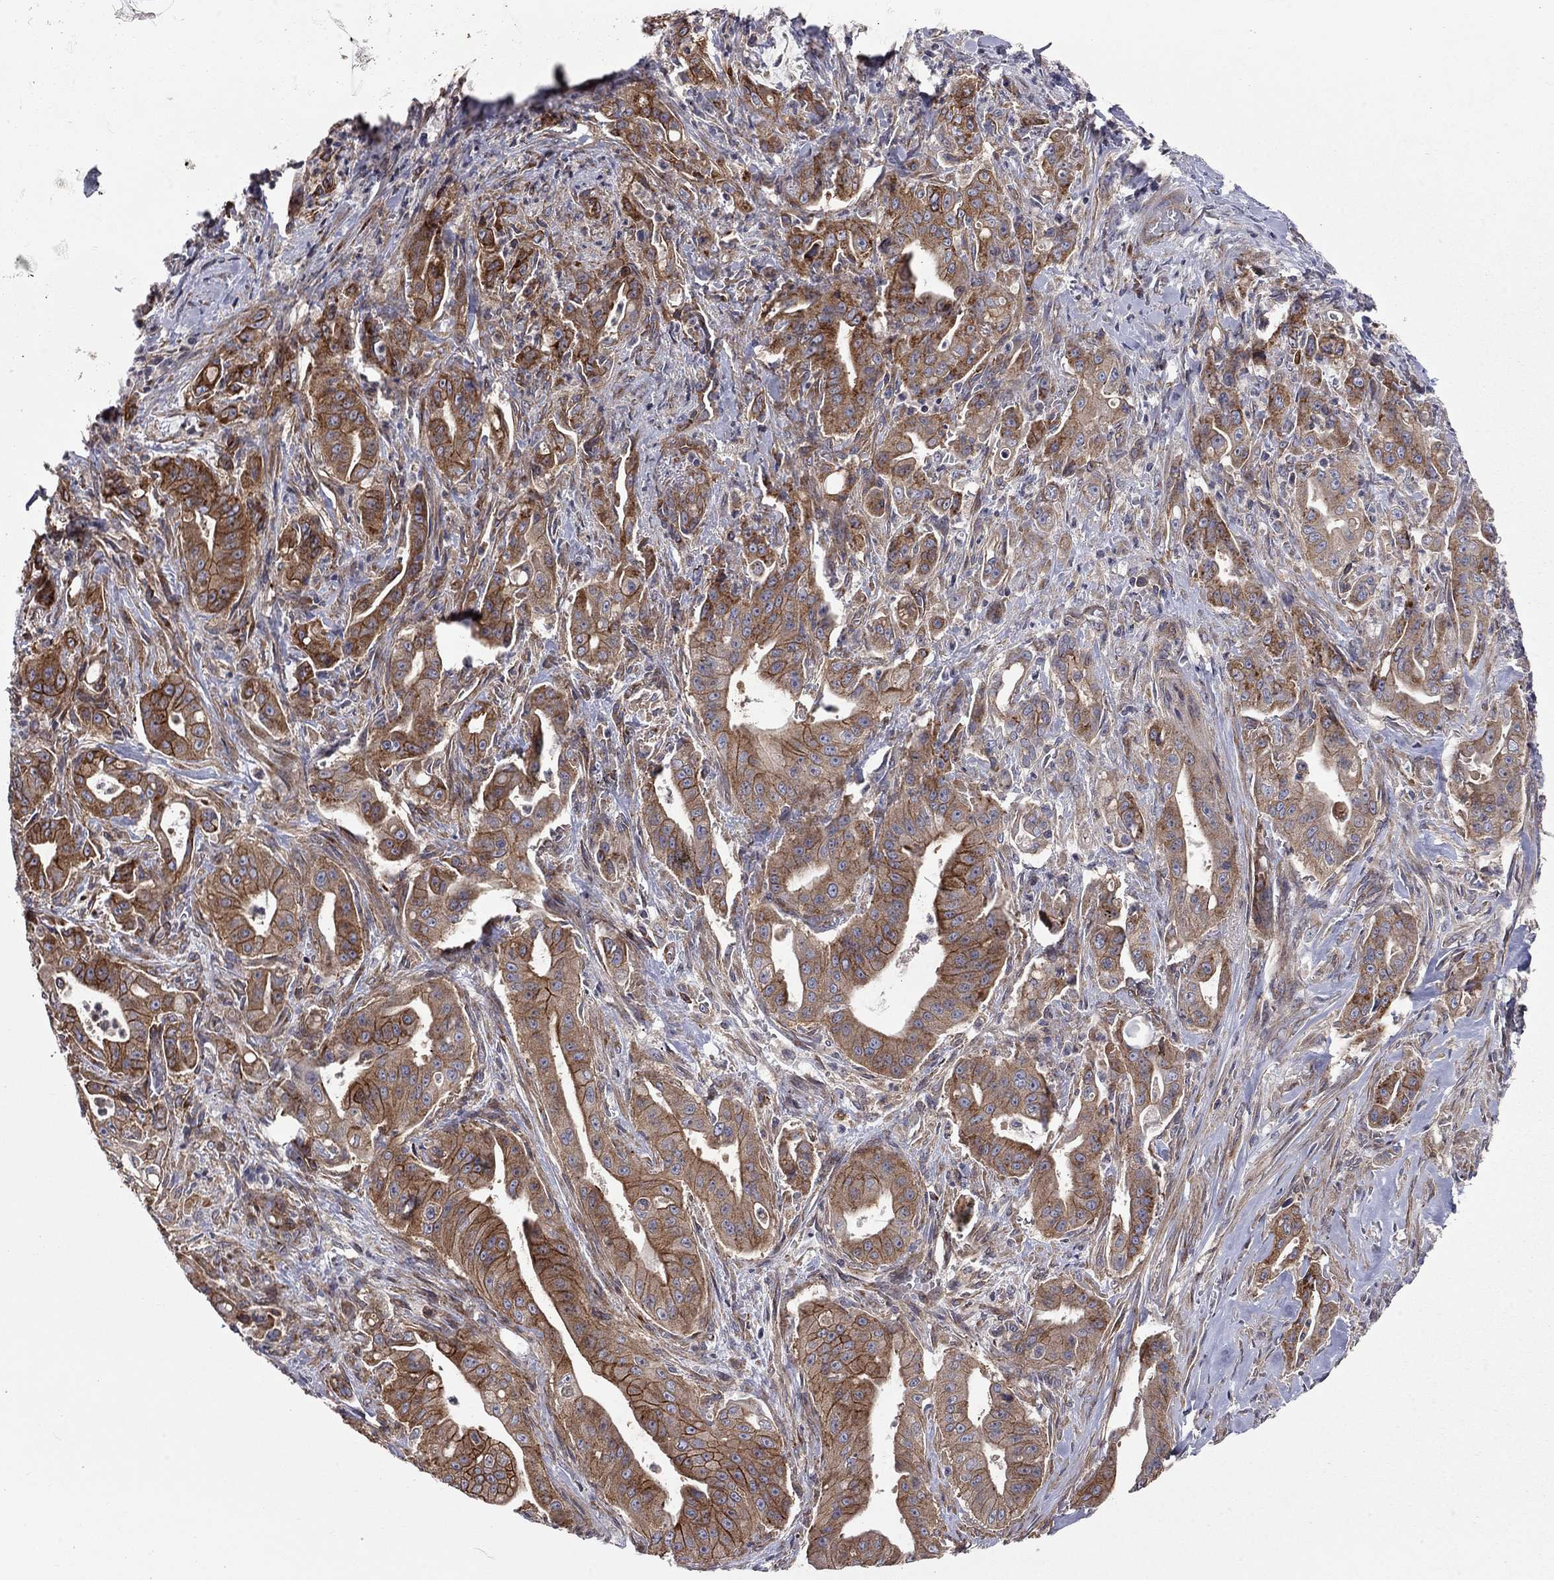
{"staining": {"intensity": "strong", "quantity": "25%-75%", "location": "cytoplasmic/membranous"}, "tissue": "pancreatic cancer", "cell_type": "Tumor cells", "image_type": "cancer", "snomed": [{"axis": "morphology", "description": "Normal tissue, NOS"}, {"axis": "morphology", "description": "Inflammation, NOS"}, {"axis": "morphology", "description": "Adenocarcinoma, NOS"}, {"axis": "topography", "description": "Pancreas"}], "caption": "Immunohistochemical staining of human adenocarcinoma (pancreatic) exhibits high levels of strong cytoplasmic/membranous protein expression in about 25%-75% of tumor cells.", "gene": "RASEF", "patient": {"sex": "male", "age": 57}}